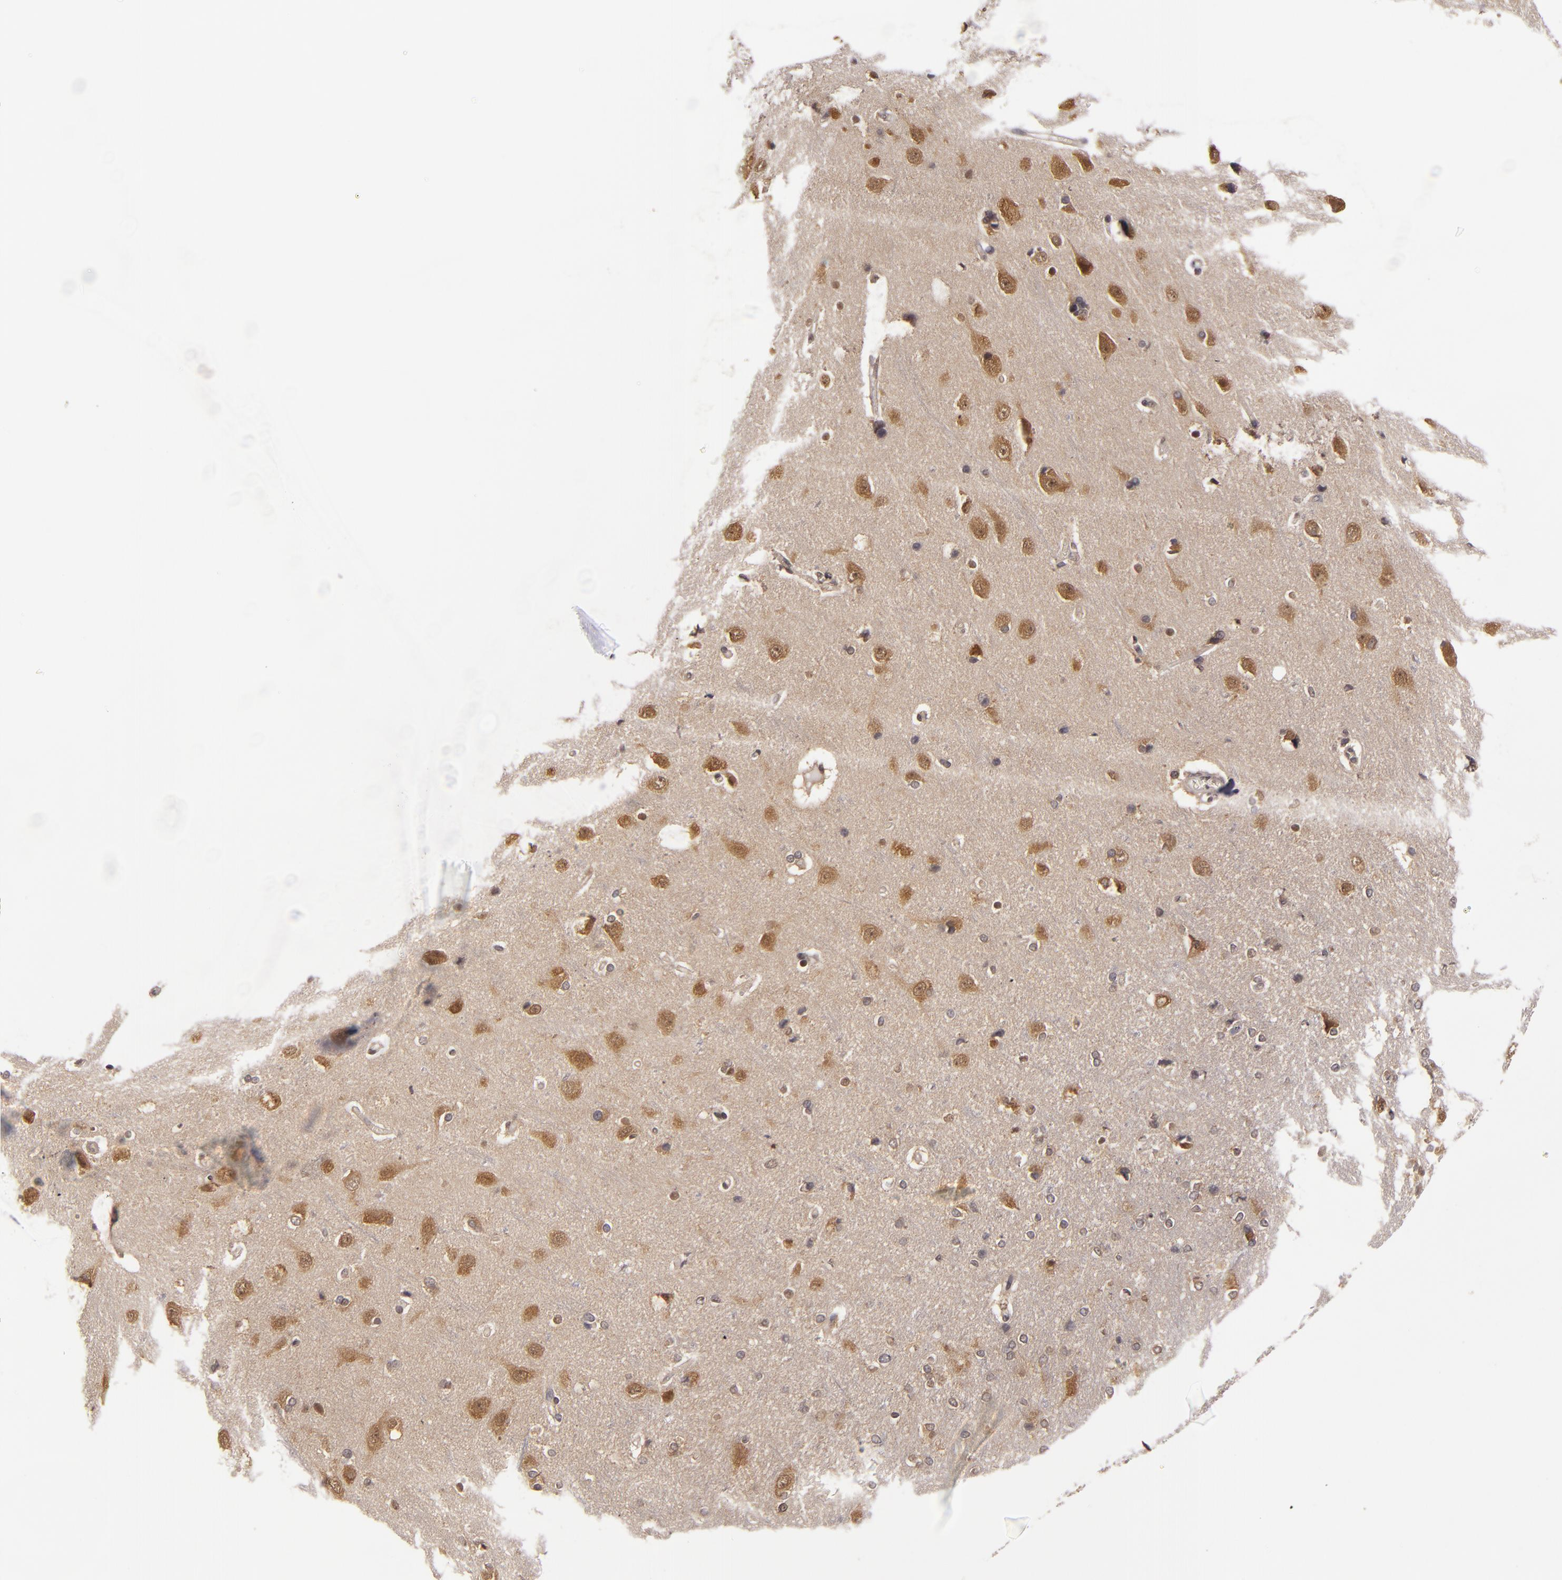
{"staining": {"intensity": "weak", "quantity": ">75%", "location": "cytoplasmic/membranous"}, "tissue": "cerebral cortex", "cell_type": "Endothelial cells", "image_type": "normal", "snomed": [{"axis": "morphology", "description": "Normal tissue, NOS"}, {"axis": "topography", "description": "Cerebral cortex"}], "caption": "About >75% of endothelial cells in normal cerebral cortex display weak cytoplasmic/membranous protein positivity as visualized by brown immunohistochemical staining.", "gene": "MAPK3", "patient": {"sex": "female", "age": 54}}